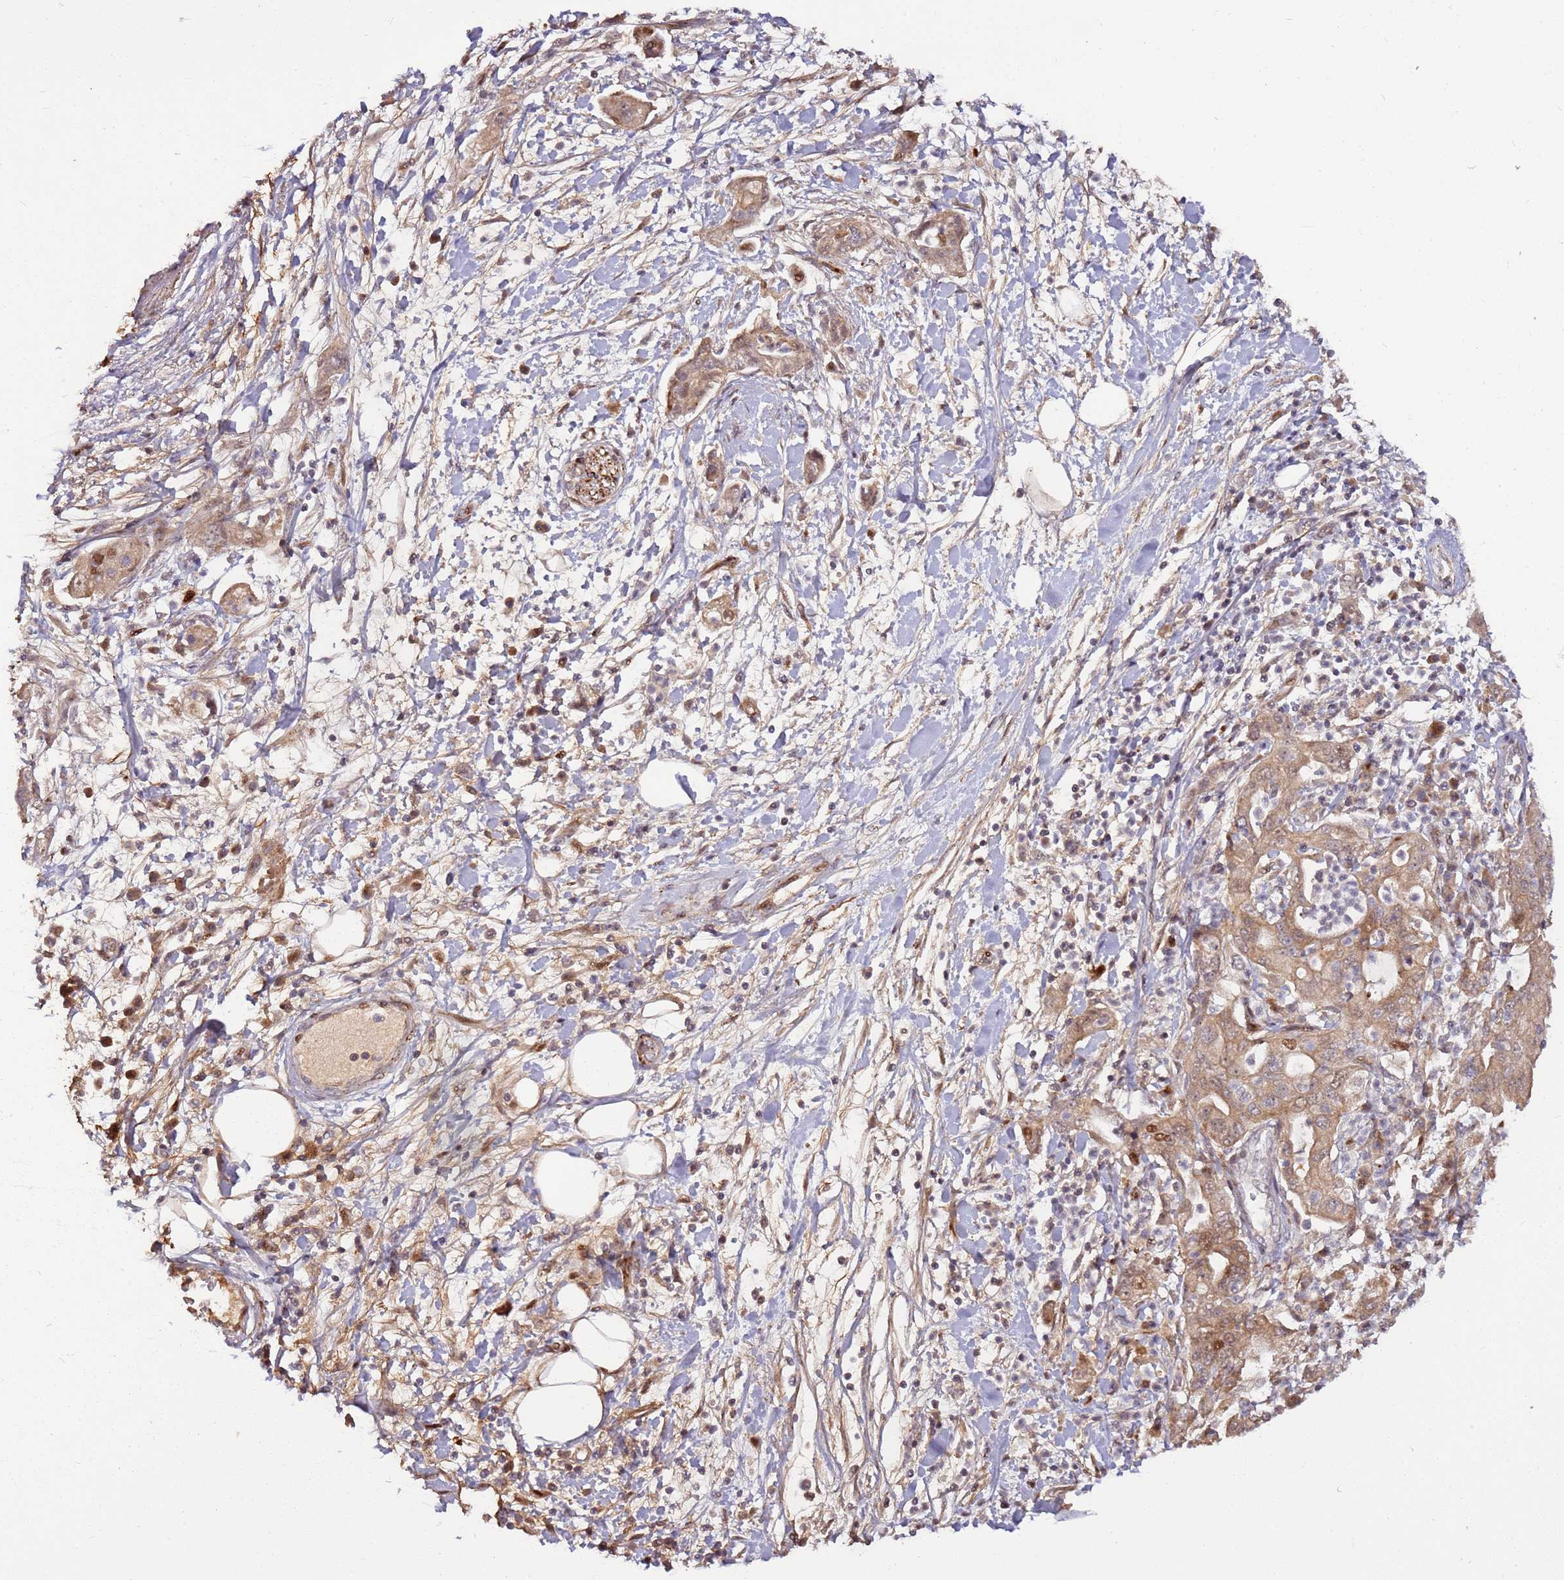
{"staining": {"intensity": "moderate", "quantity": "25%-75%", "location": "cytoplasmic/membranous,nuclear"}, "tissue": "pancreatic cancer", "cell_type": "Tumor cells", "image_type": "cancer", "snomed": [{"axis": "morphology", "description": "Adenocarcinoma, NOS"}, {"axis": "topography", "description": "Pancreas"}], "caption": "Immunohistochemical staining of adenocarcinoma (pancreatic) displays moderate cytoplasmic/membranous and nuclear protein staining in about 25%-75% of tumor cells.", "gene": "RHBDL1", "patient": {"sex": "female", "age": 73}}